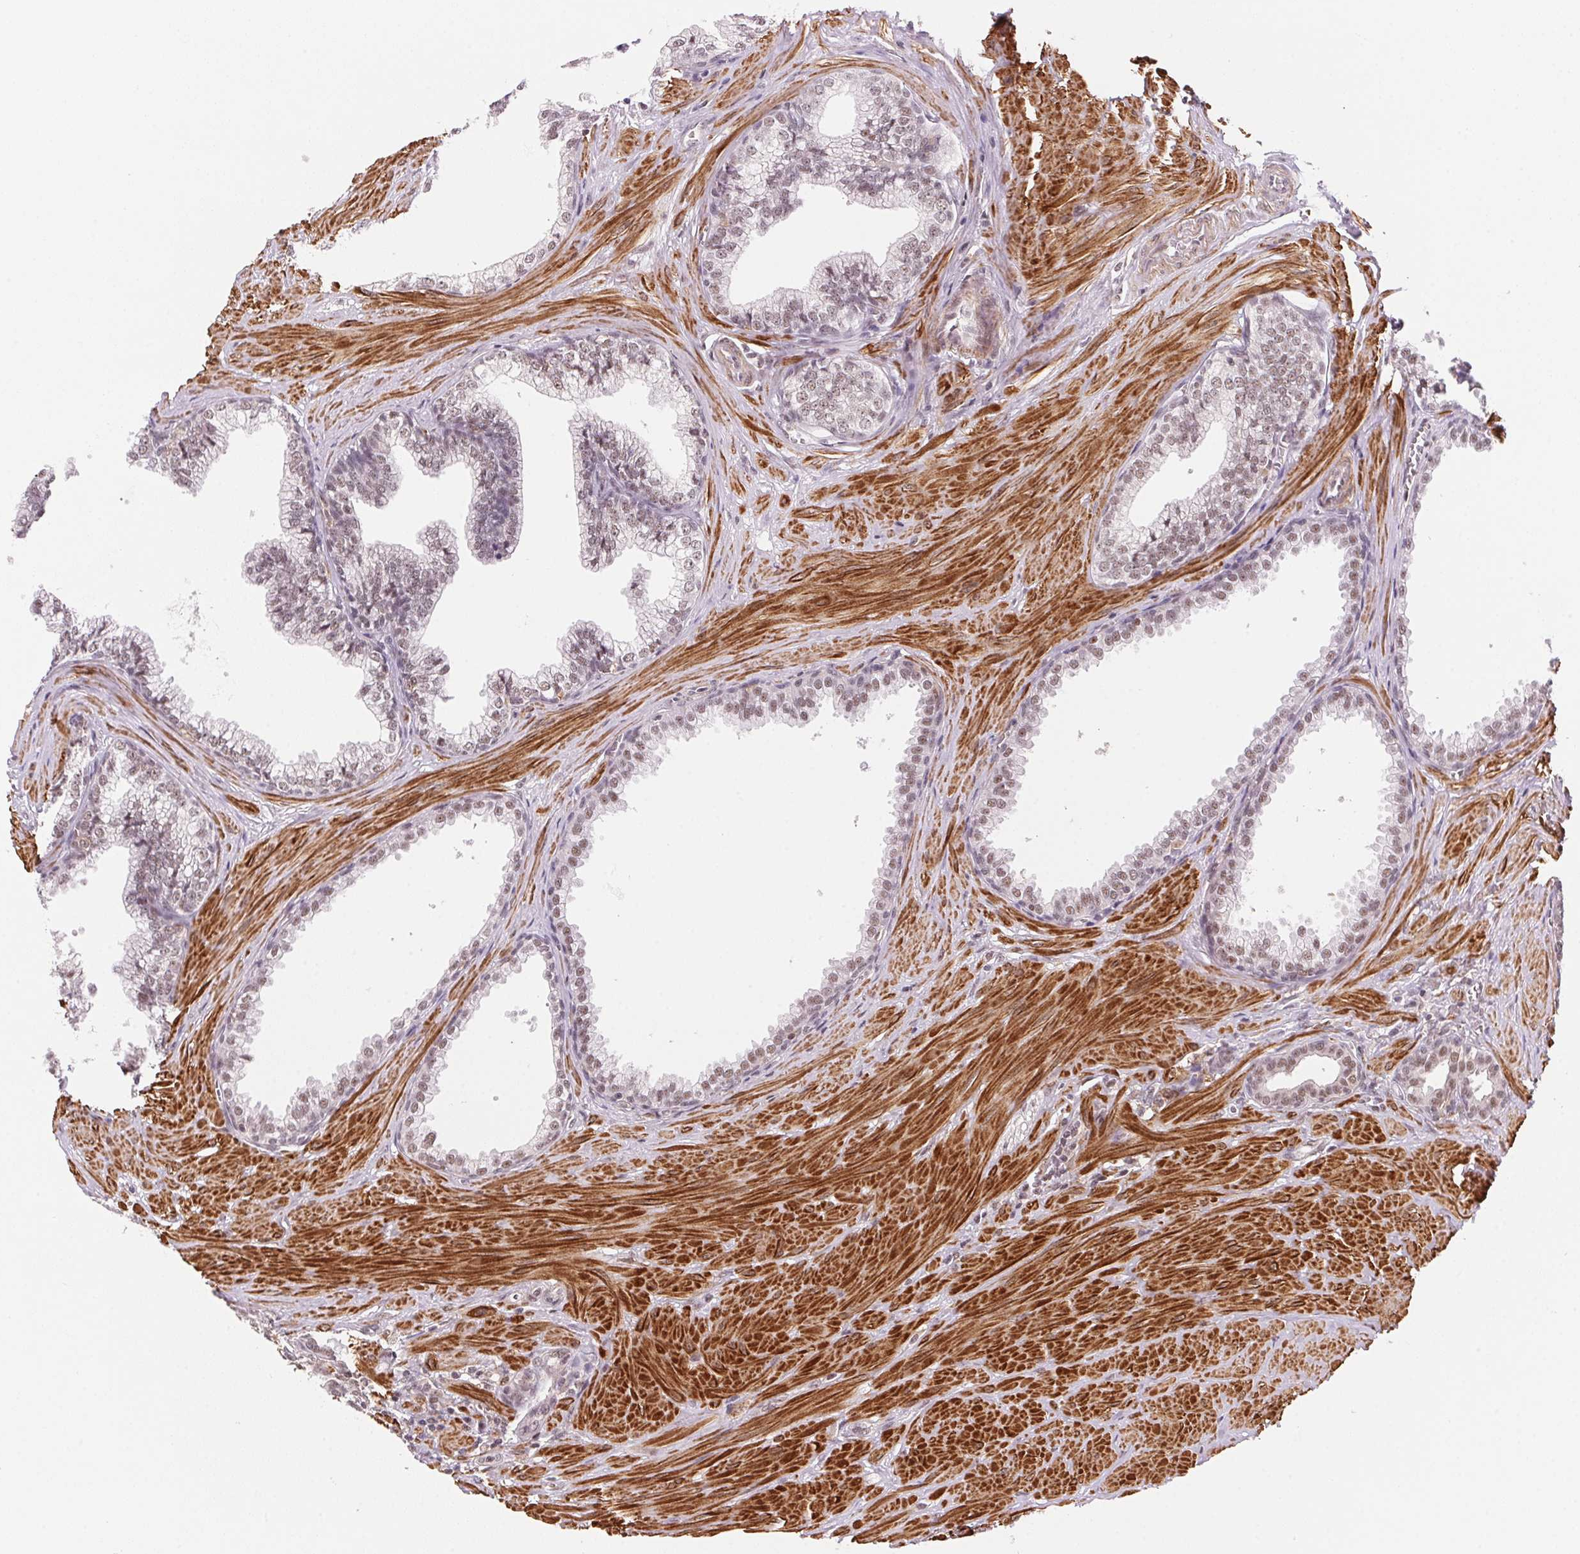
{"staining": {"intensity": "weak", "quantity": "25%-75%", "location": "nuclear"}, "tissue": "prostate", "cell_type": "Glandular cells", "image_type": "normal", "snomed": [{"axis": "morphology", "description": "Normal tissue, NOS"}, {"axis": "topography", "description": "Prostate"}, {"axis": "topography", "description": "Peripheral nerve tissue"}], "caption": "A brown stain highlights weak nuclear staining of a protein in glandular cells of unremarkable human prostate.", "gene": "HNRNPDL", "patient": {"sex": "male", "age": 55}}